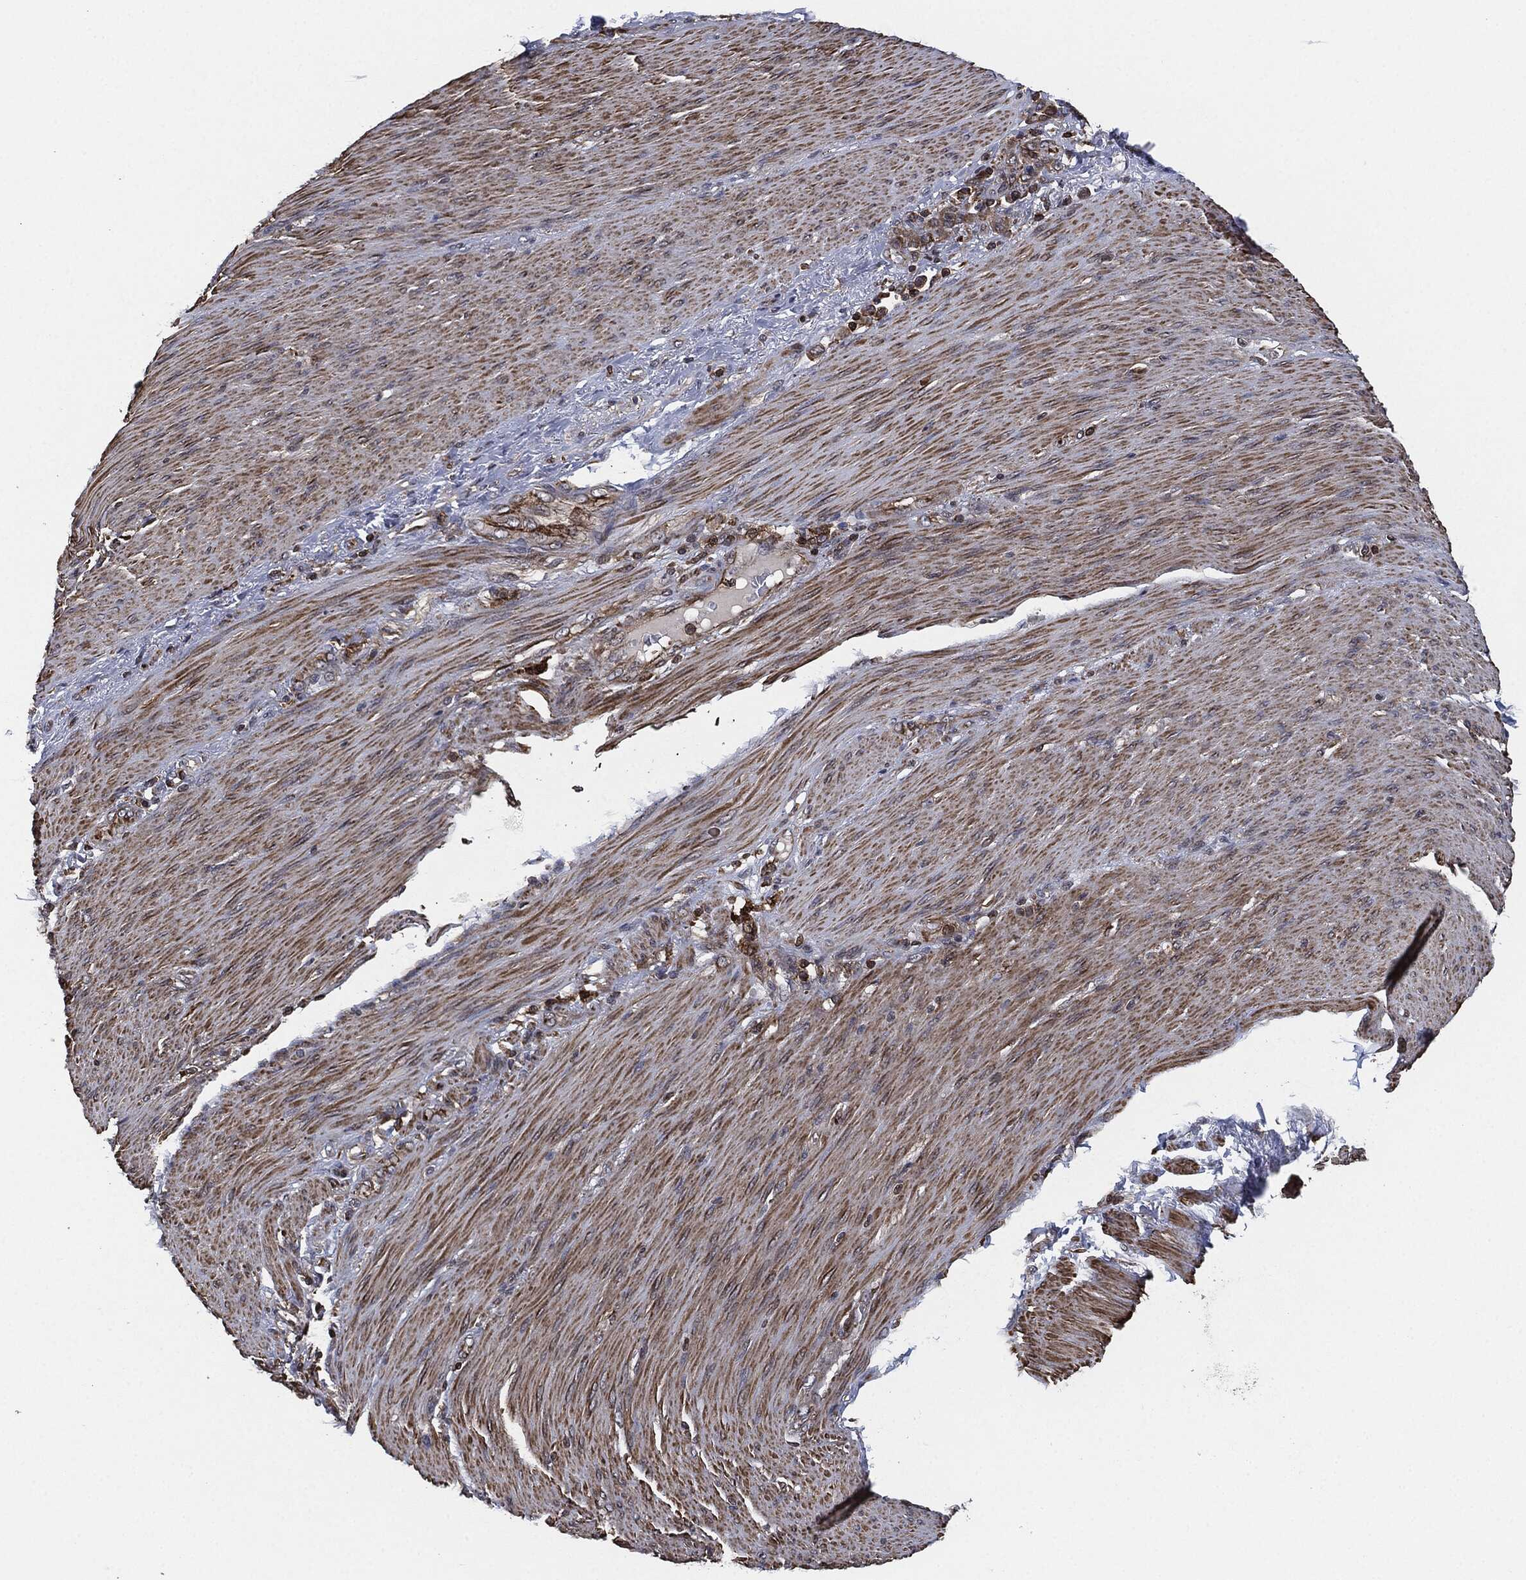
{"staining": {"intensity": "negative", "quantity": "none", "location": "none"}, "tissue": "stomach cancer", "cell_type": "Tumor cells", "image_type": "cancer", "snomed": [{"axis": "morphology", "description": "Normal tissue, NOS"}, {"axis": "morphology", "description": "Adenocarcinoma, NOS"}, {"axis": "topography", "description": "Stomach"}], "caption": "Stomach adenocarcinoma was stained to show a protein in brown. There is no significant staining in tumor cells. (Immunohistochemistry, brightfield microscopy, high magnification).", "gene": "UBR1", "patient": {"sex": "female", "age": 79}}